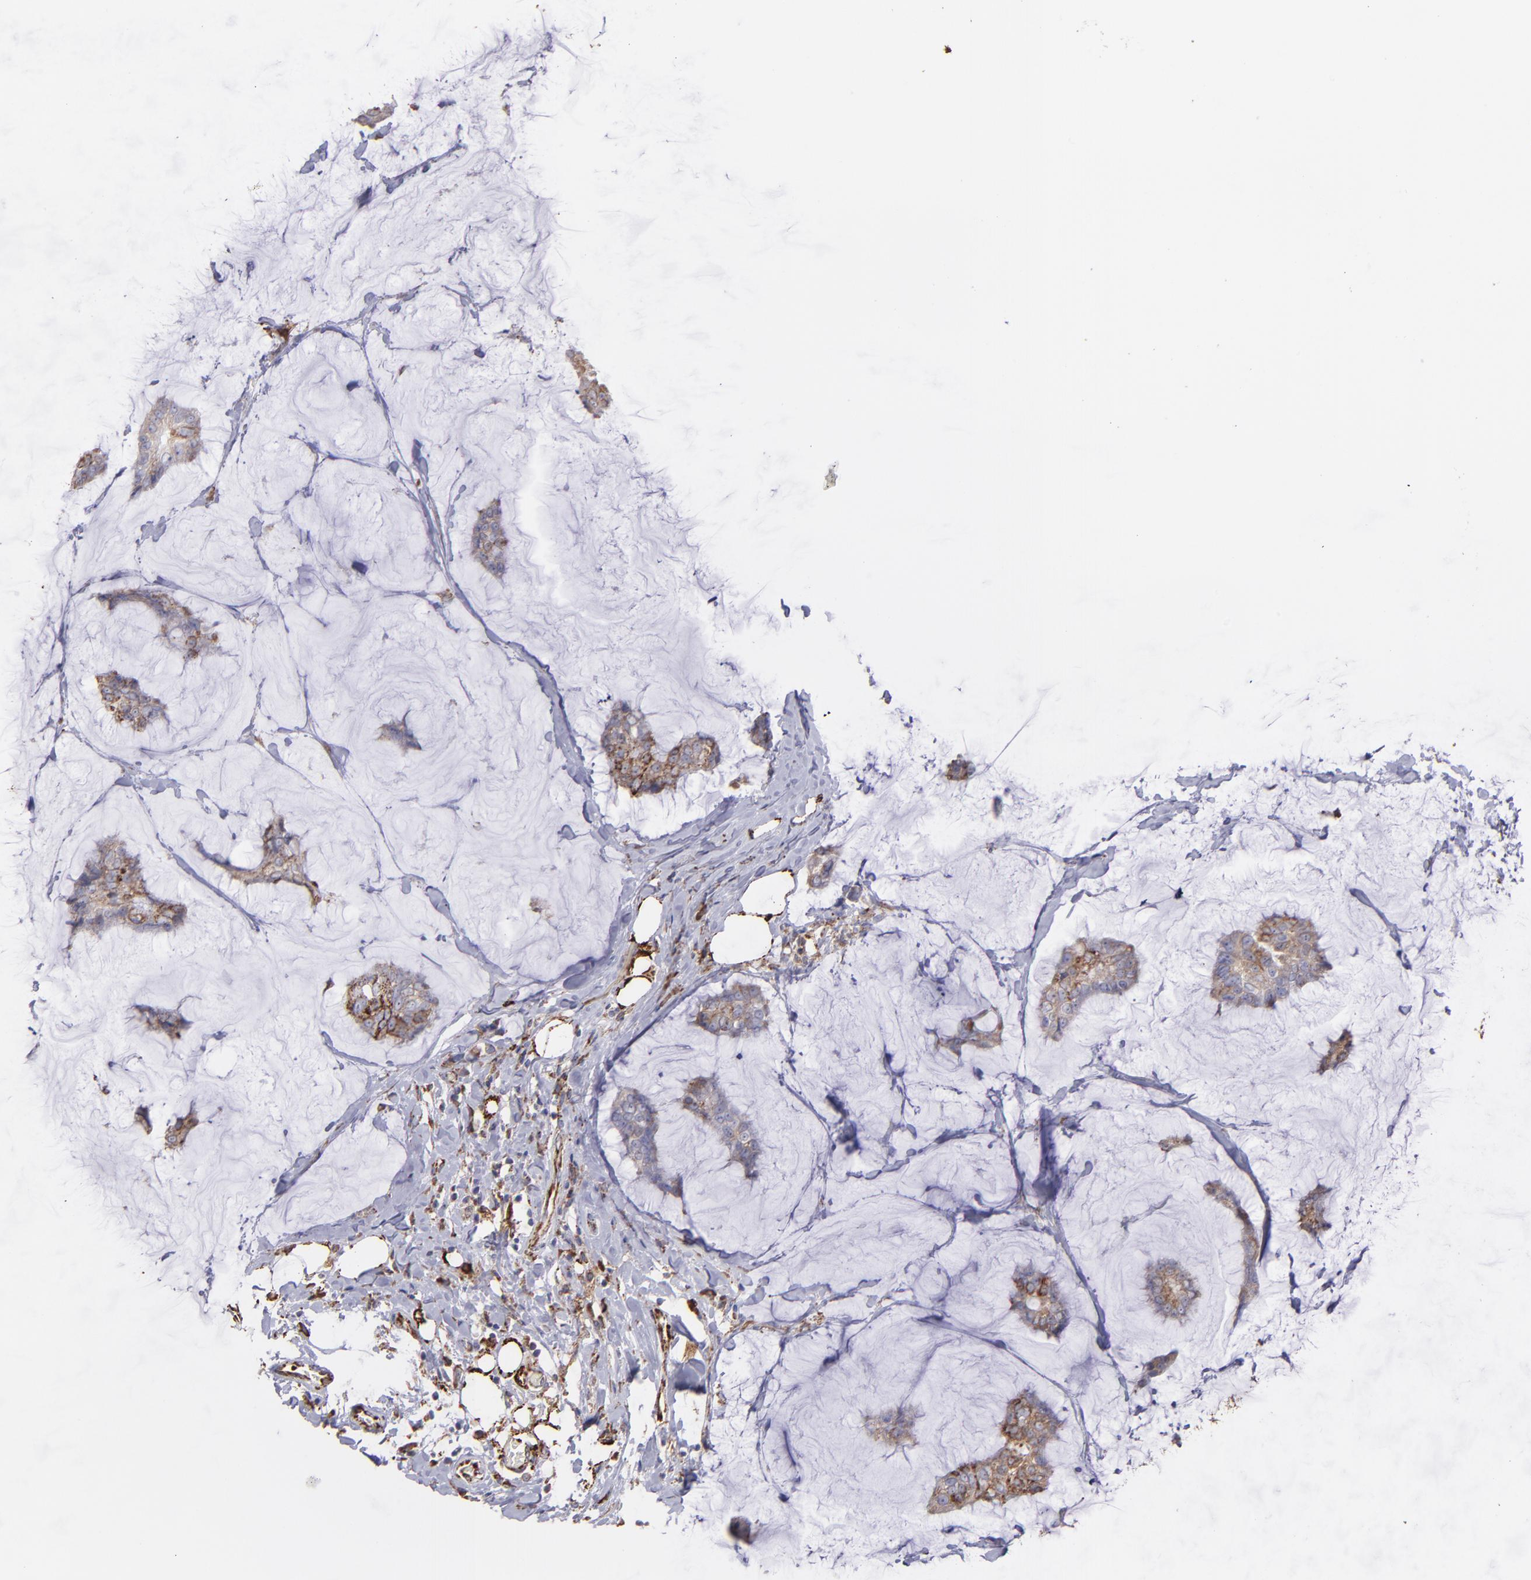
{"staining": {"intensity": "moderate", "quantity": ">75%", "location": "cytoplasmic/membranous"}, "tissue": "breast cancer", "cell_type": "Tumor cells", "image_type": "cancer", "snomed": [{"axis": "morphology", "description": "Duct carcinoma"}, {"axis": "topography", "description": "Breast"}], "caption": "Moderate cytoplasmic/membranous staining for a protein is appreciated in approximately >75% of tumor cells of breast cancer (intraductal carcinoma) using IHC.", "gene": "MAOB", "patient": {"sex": "female", "age": 93}}